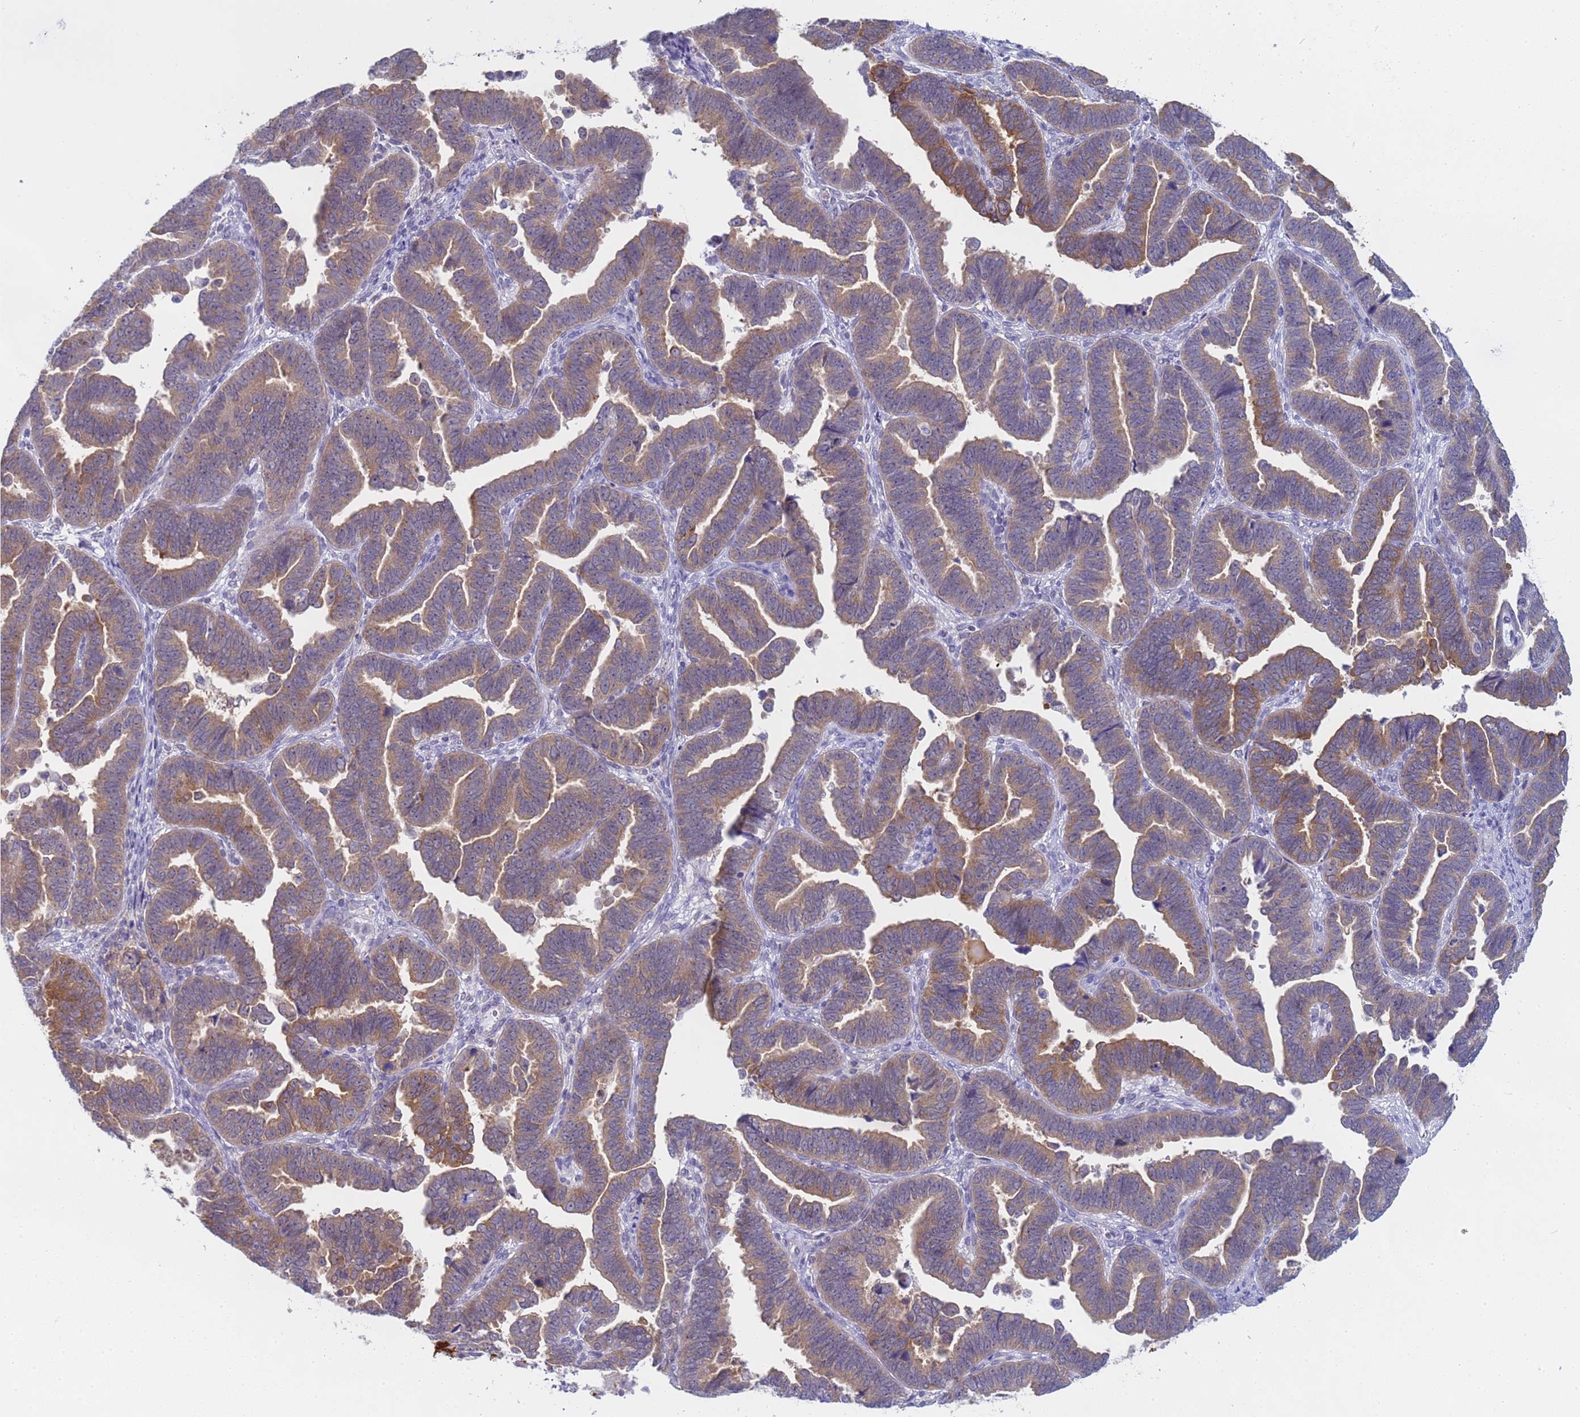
{"staining": {"intensity": "moderate", "quantity": ">75%", "location": "cytoplasmic/membranous"}, "tissue": "endometrial cancer", "cell_type": "Tumor cells", "image_type": "cancer", "snomed": [{"axis": "morphology", "description": "Adenocarcinoma, NOS"}, {"axis": "topography", "description": "Endometrium"}], "caption": "Protein staining reveals moderate cytoplasmic/membranous expression in approximately >75% of tumor cells in endometrial cancer.", "gene": "CAPN7", "patient": {"sex": "female", "age": 75}}